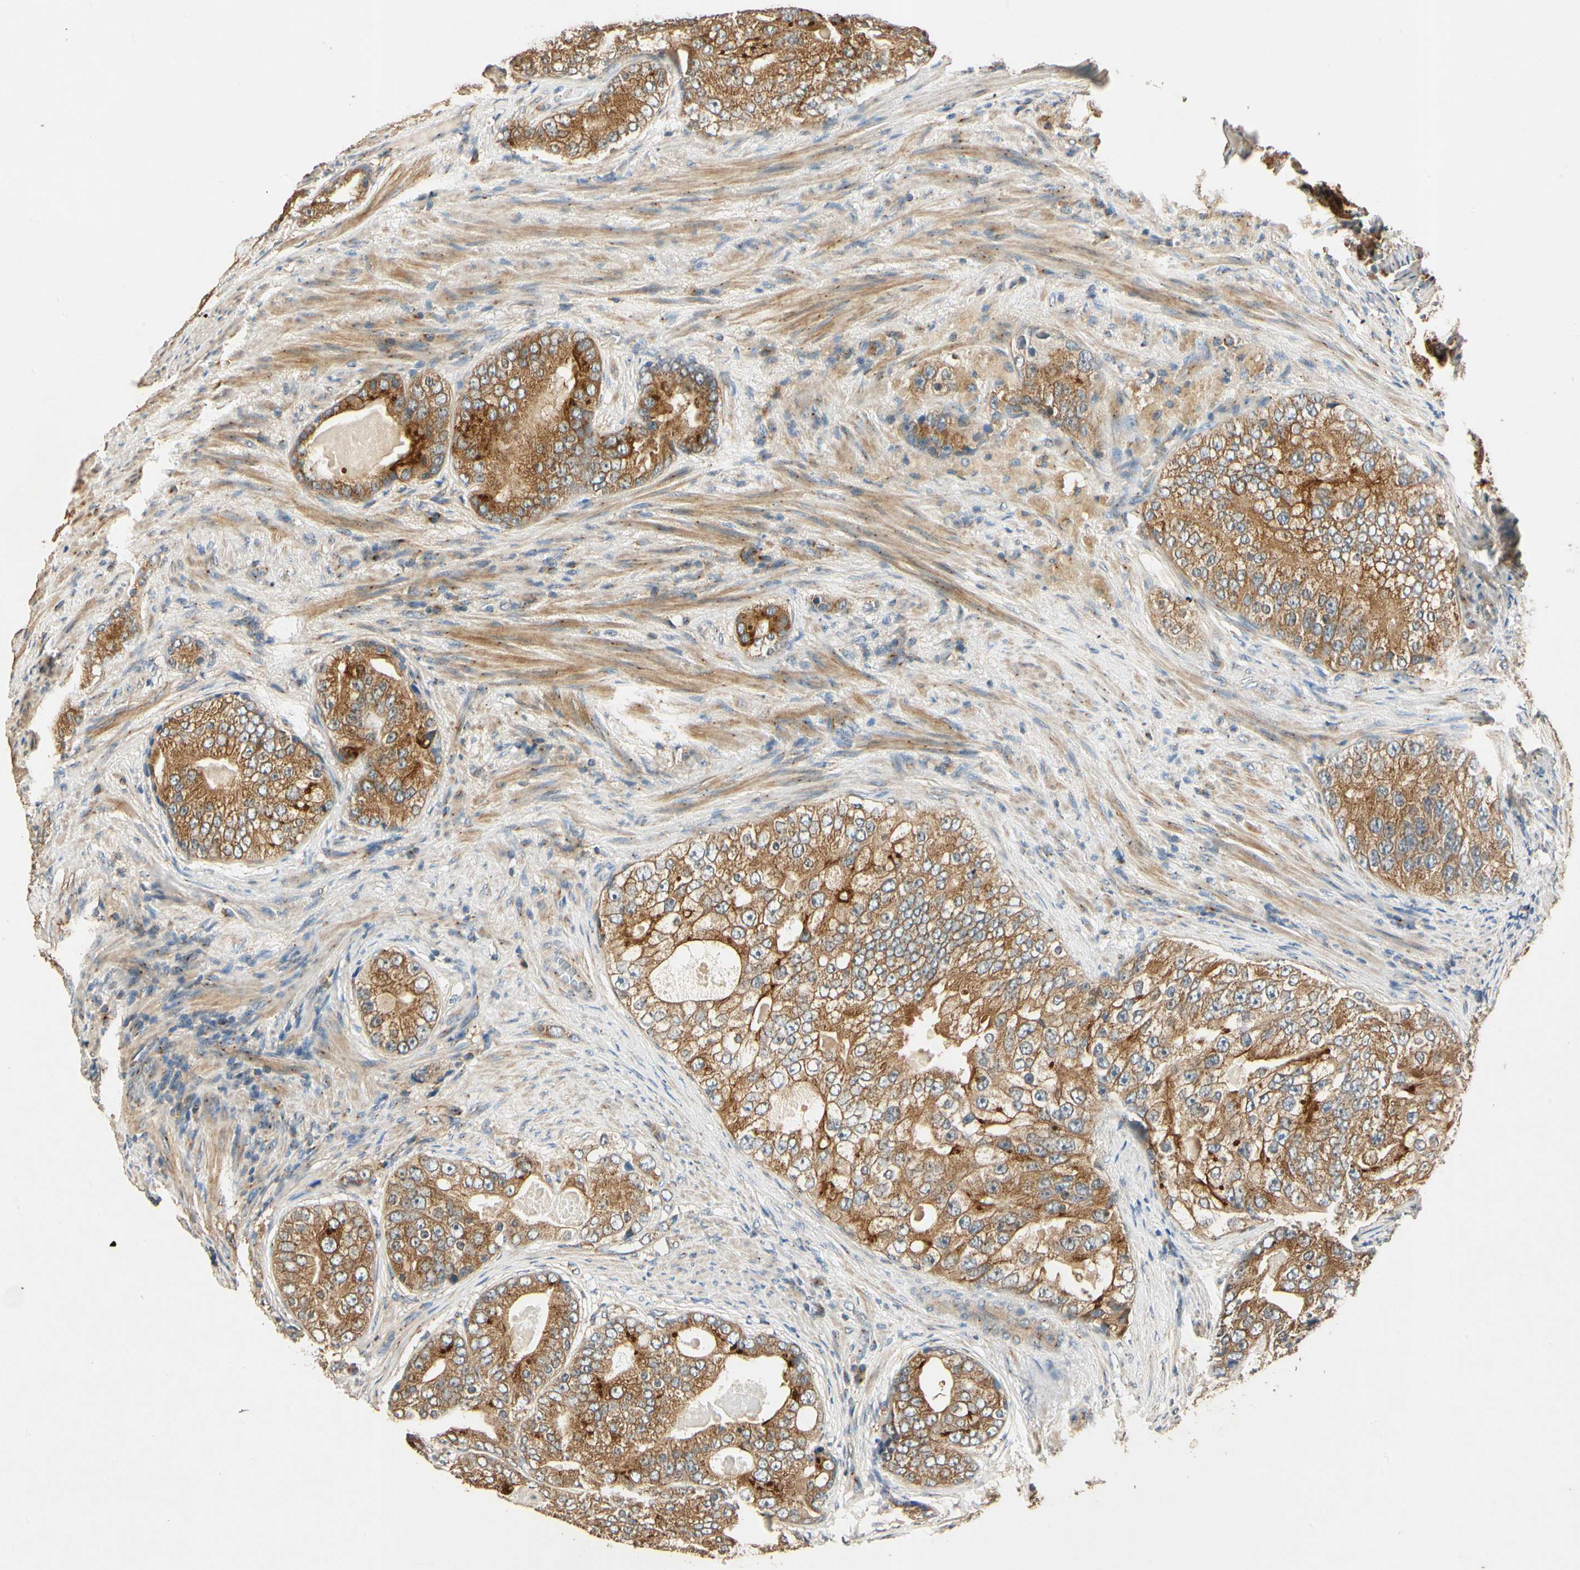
{"staining": {"intensity": "strong", "quantity": ">75%", "location": "cytoplasmic/membranous"}, "tissue": "prostate cancer", "cell_type": "Tumor cells", "image_type": "cancer", "snomed": [{"axis": "morphology", "description": "Adenocarcinoma, High grade"}, {"axis": "topography", "description": "Prostate"}], "caption": "An immunohistochemistry (IHC) photomicrograph of tumor tissue is shown. Protein staining in brown labels strong cytoplasmic/membranous positivity in prostate adenocarcinoma (high-grade) within tumor cells.", "gene": "AKAP9", "patient": {"sex": "male", "age": 66}}